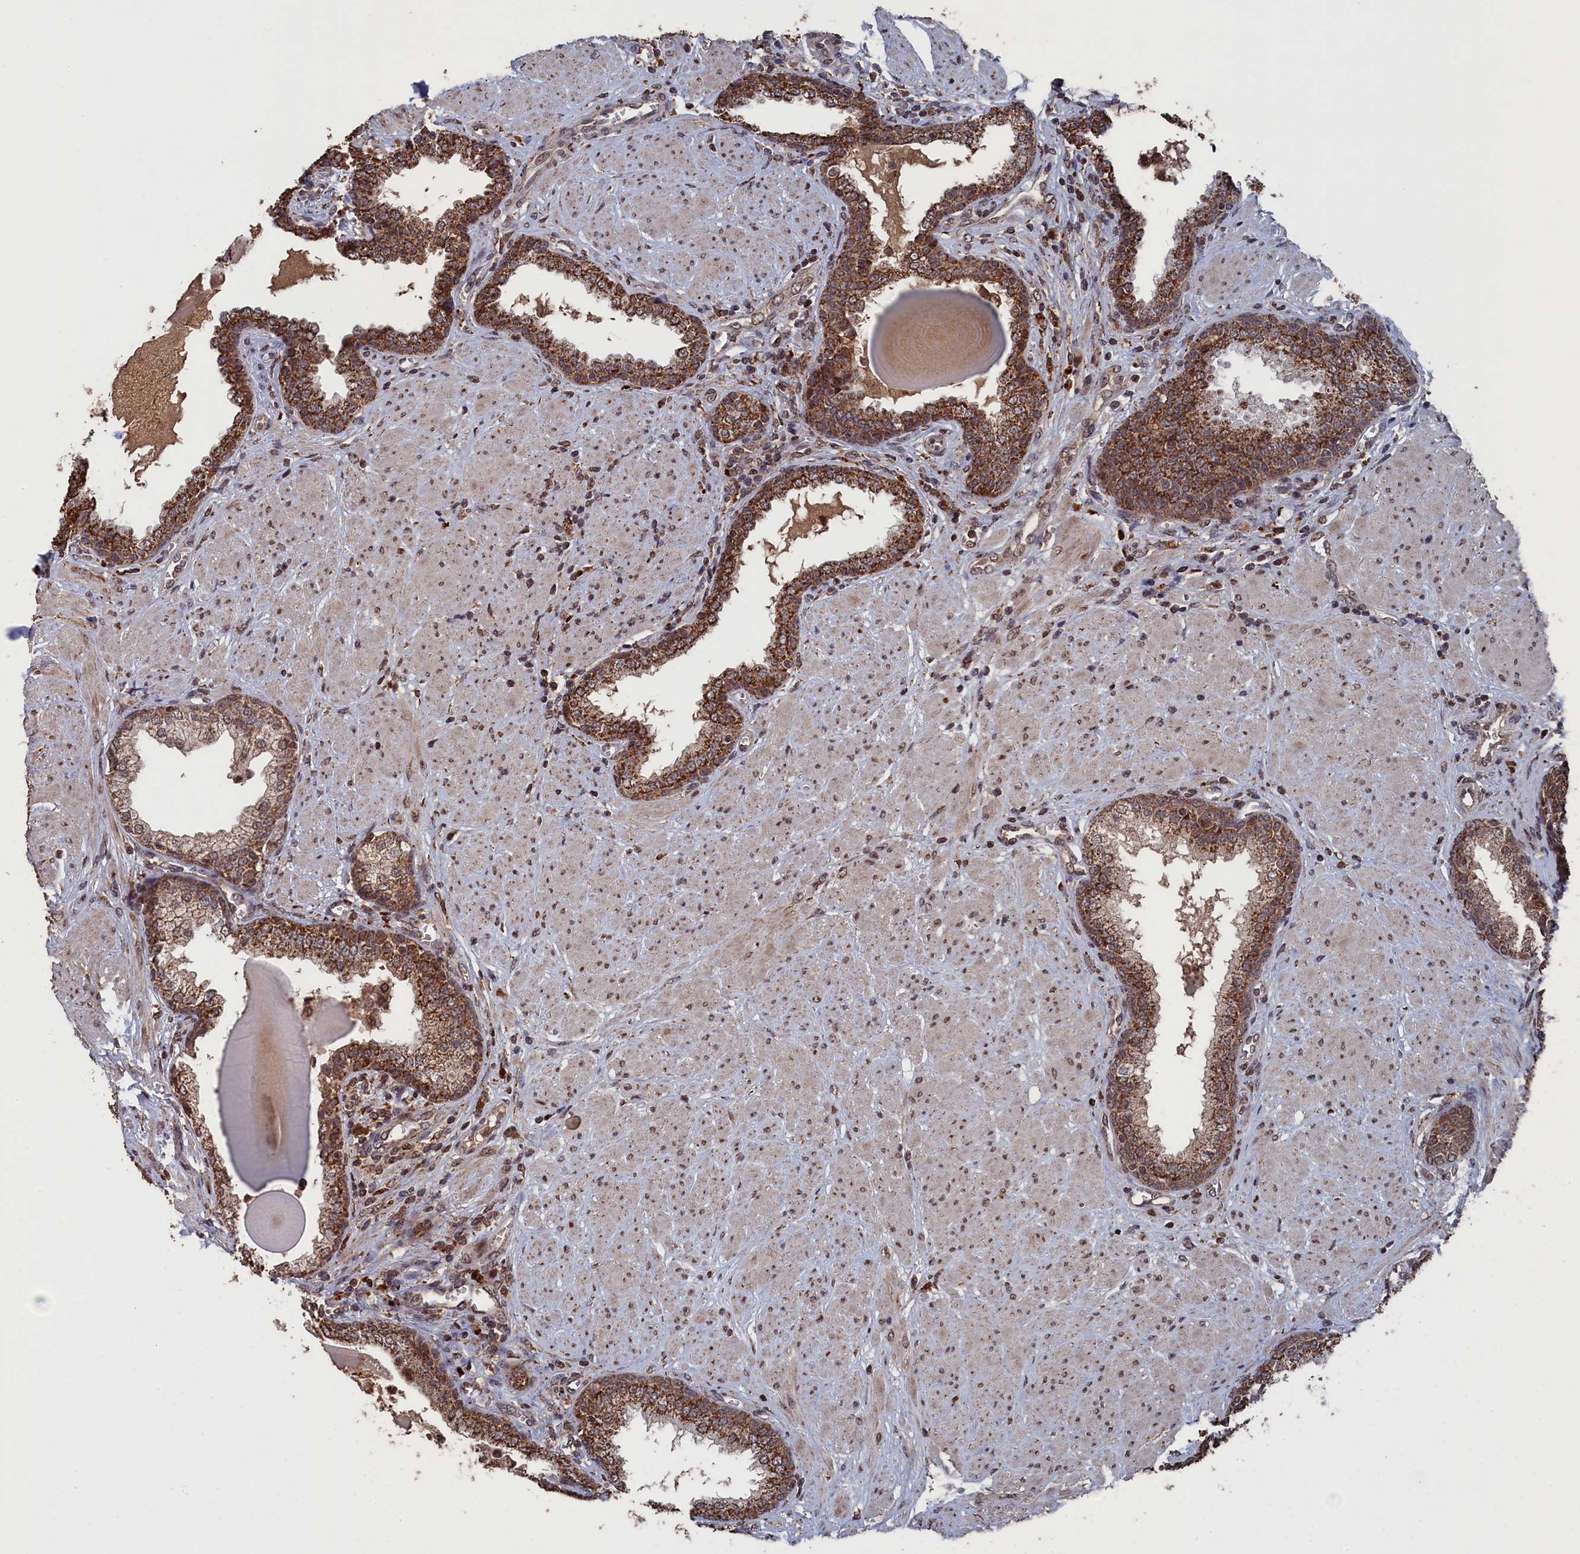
{"staining": {"intensity": "strong", "quantity": ">75%", "location": "cytoplasmic/membranous,nuclear"}, "tissue": "prostate", "cell_type": "Glandular cells", "image_type": "normal", "snomed": [{"axis": "morphology", "description": "Normal tissue, NOS"}, {"axis": "topography", "description": "Prostate"}], "caption": "High-magnification brightfield microscopy of unremarkable prostate stained with DAB (3,3'-diaminobenzidine) (brown) and counterstained with hematoxylin (blue). glandular cells exhibit strong cytoplasmic/membranous,nuclear expression is seen in about>75% of cells.", "gene": "CEACAM21", "patient": {"sex": "male", "age": 51}}